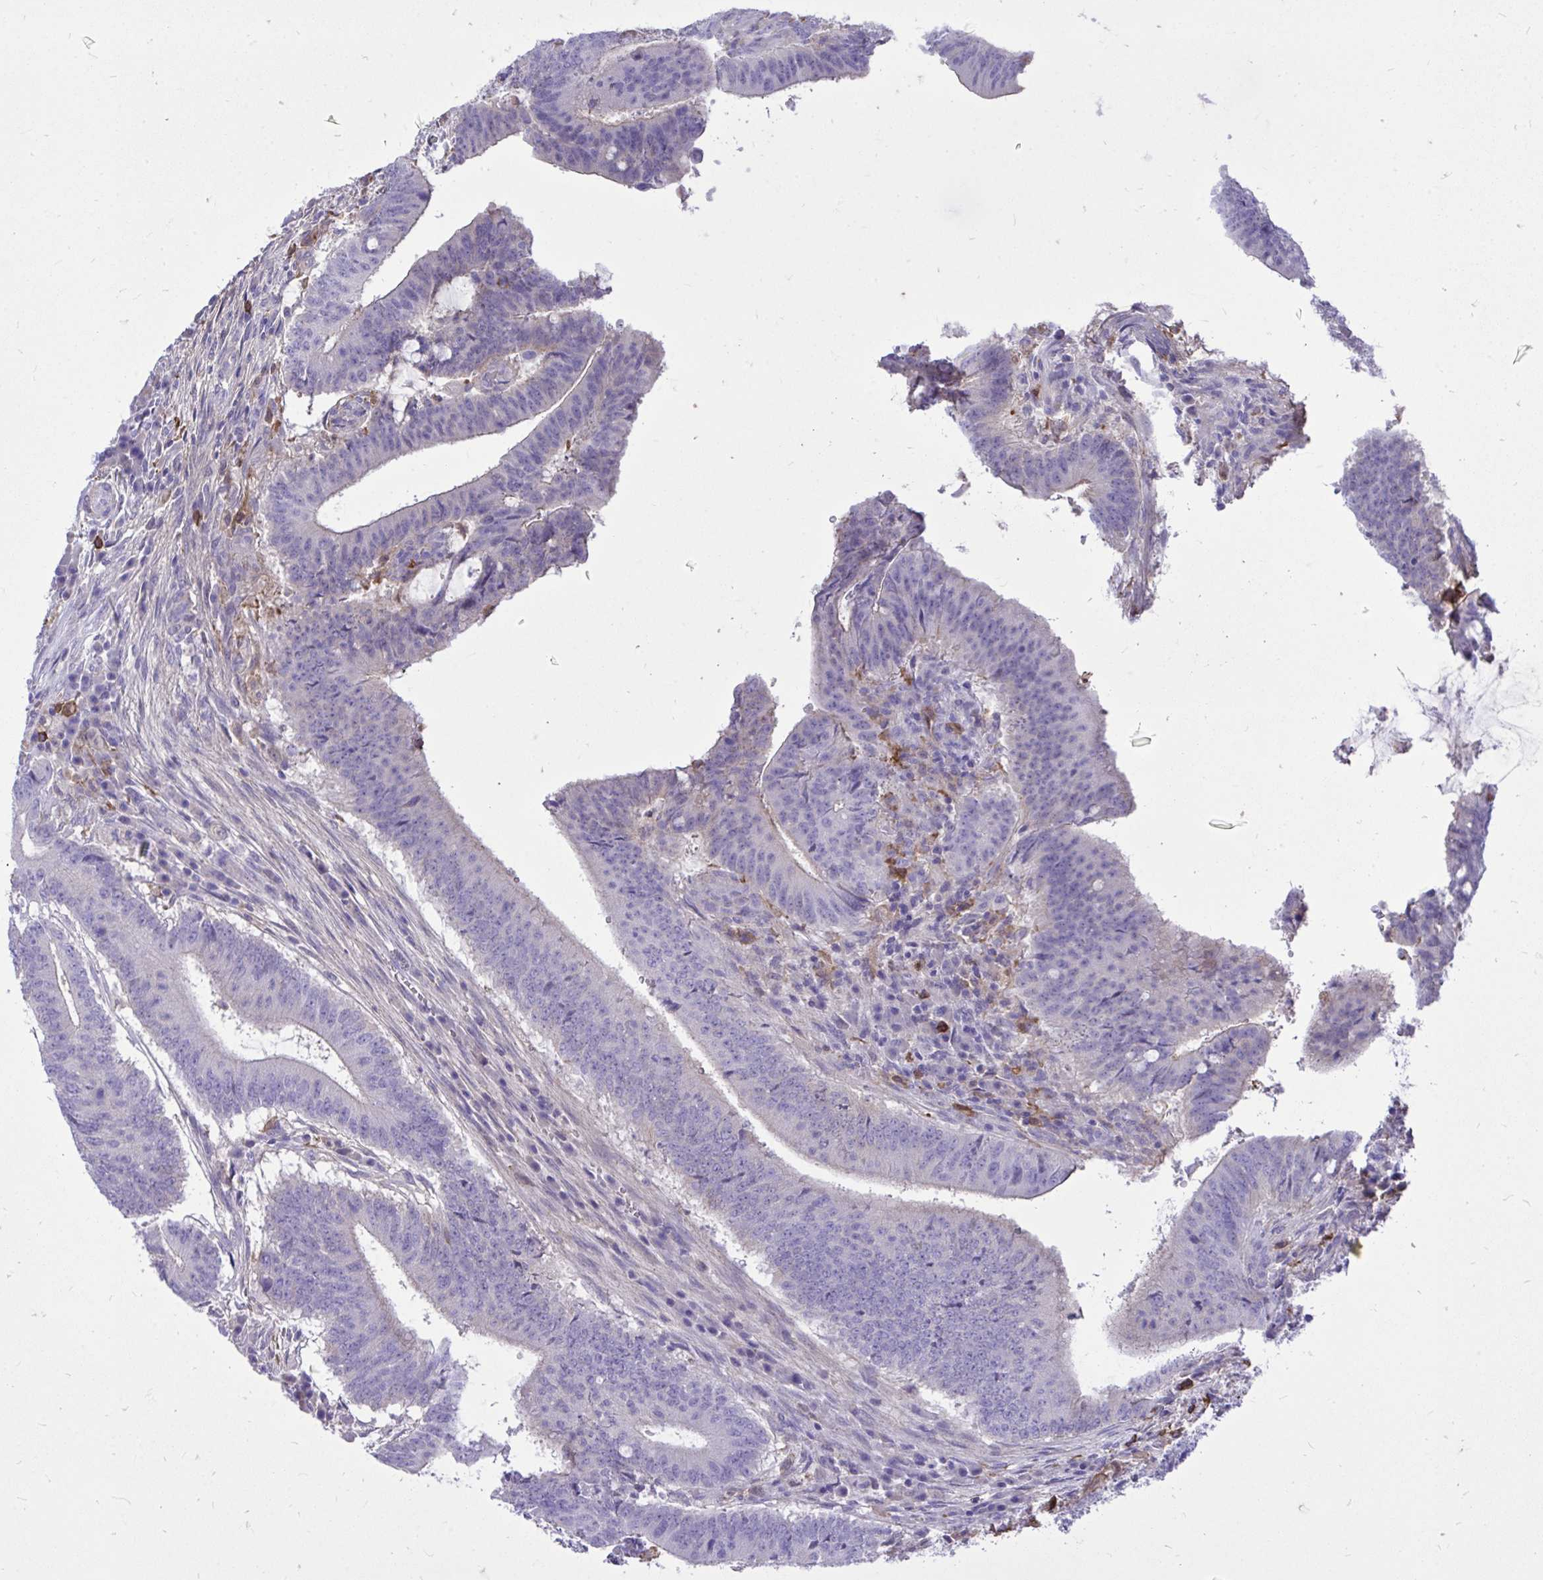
{"staining": {"intensity": "negative", "quantity": "none", "location": "none"}, "tissue": "colorectal cancer", "cell_type": "Tumor cells", "image_type": "cancer", "snomed": [{"axis": "morphology", "description": "Adenocarcinoma, NOS"}, {"axis": "topography", "description": "Colon"}], "caption": "This is an immunohistochemistry histopathology image of adenocarcinoma (colorectal). There is no expression in tumor cells.", "gene": "TLR7", "patient": {"sex": "female", "age": 43}}